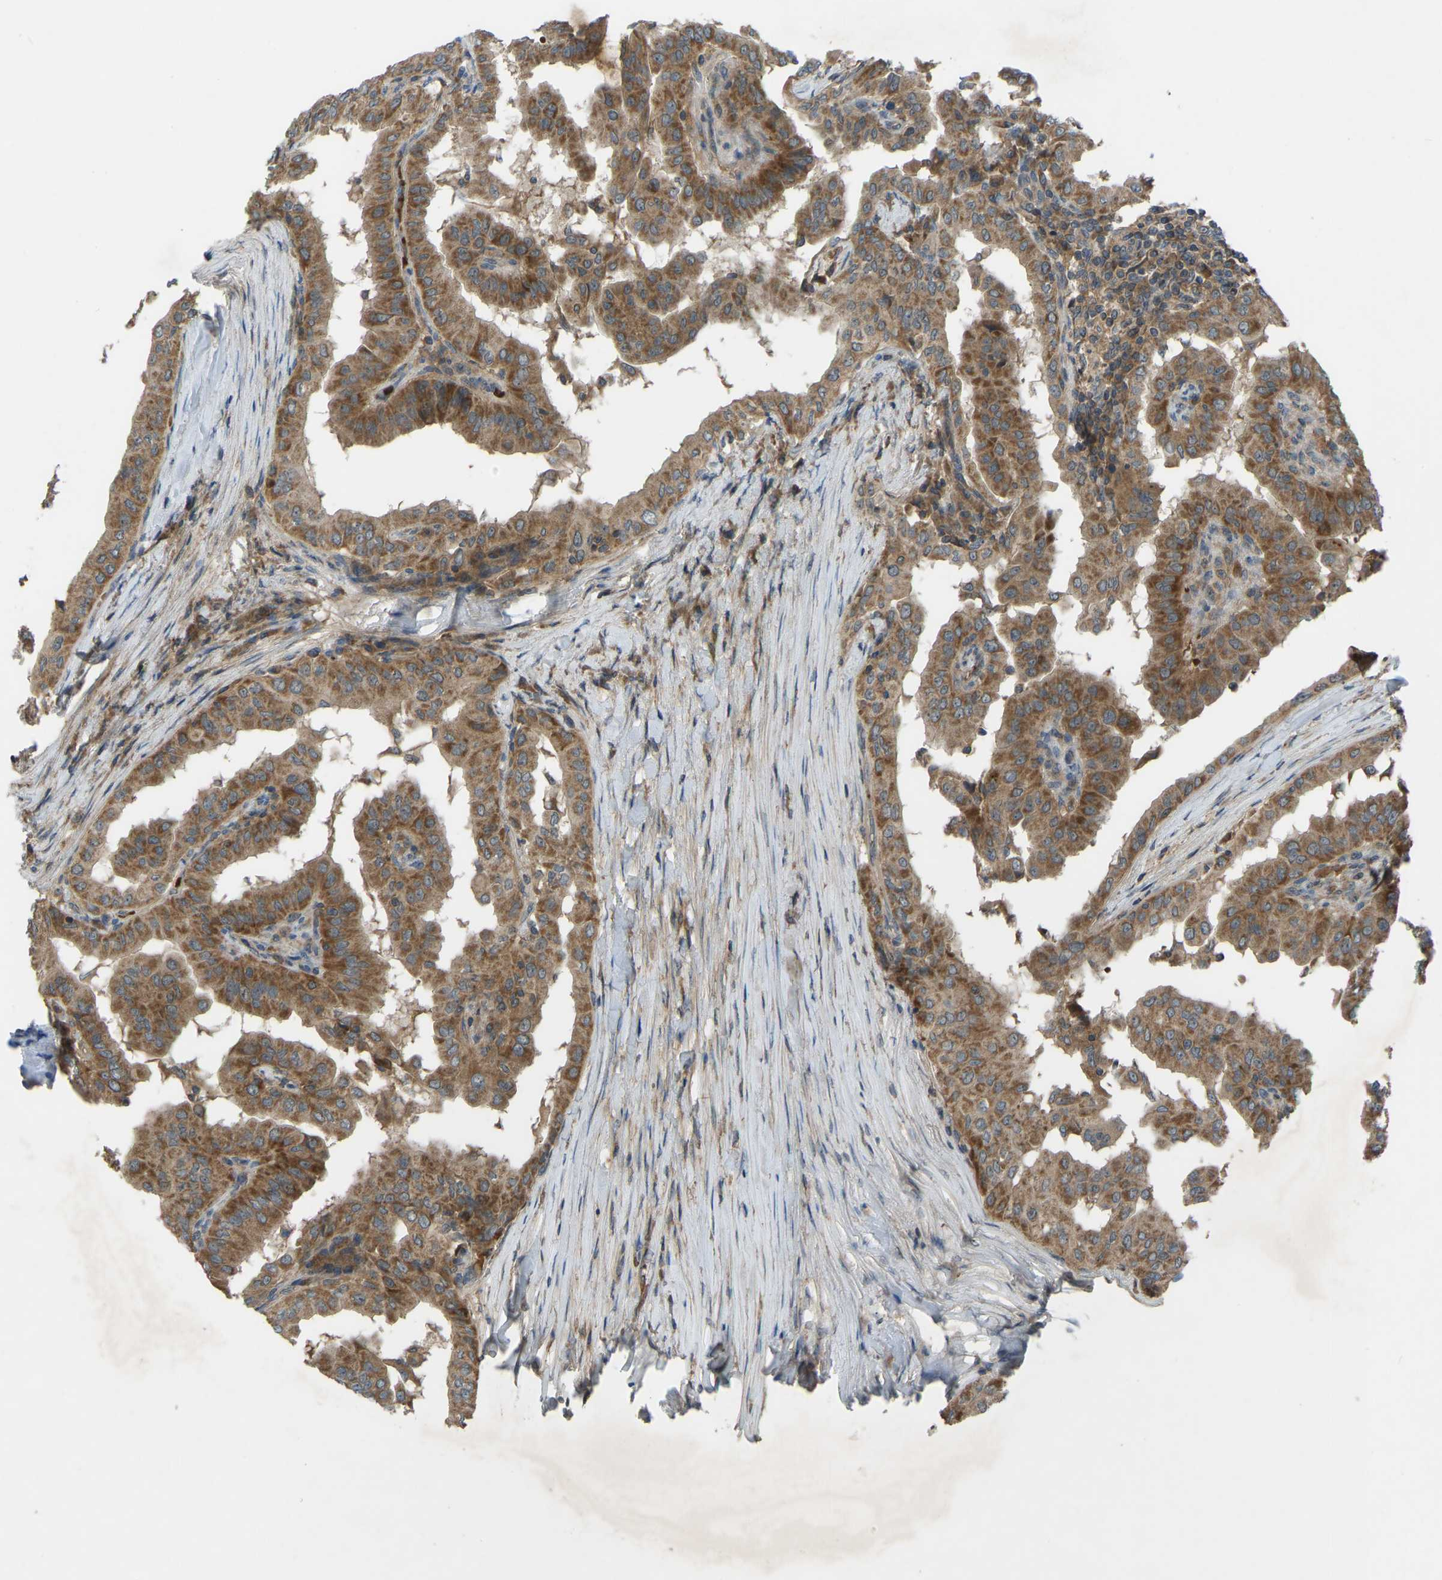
{"staining": {"intensity": "moderate", "quantity": ">75%", "location": "cytoplasmic/membranous"}, "tissue": "thyroid cancer", "cell_type": "Tumor cells", "image_type": "cancer", "snomed": [{"axis": "morphology", "description": "Papillary adenocarcinoma, NOS"}, {"axis": "topography", "description": "Thyroid gland"}], "caption": "There is medium levels of moderate cytoplasmic/membranous staining in tumor cells of thyroid cancer (papillary adenocarcinoma), as demonstrated by immunohistochemical staining (brown color).", "gene": "ZNF71", "patient": {"sex": "male", "age": 33}}